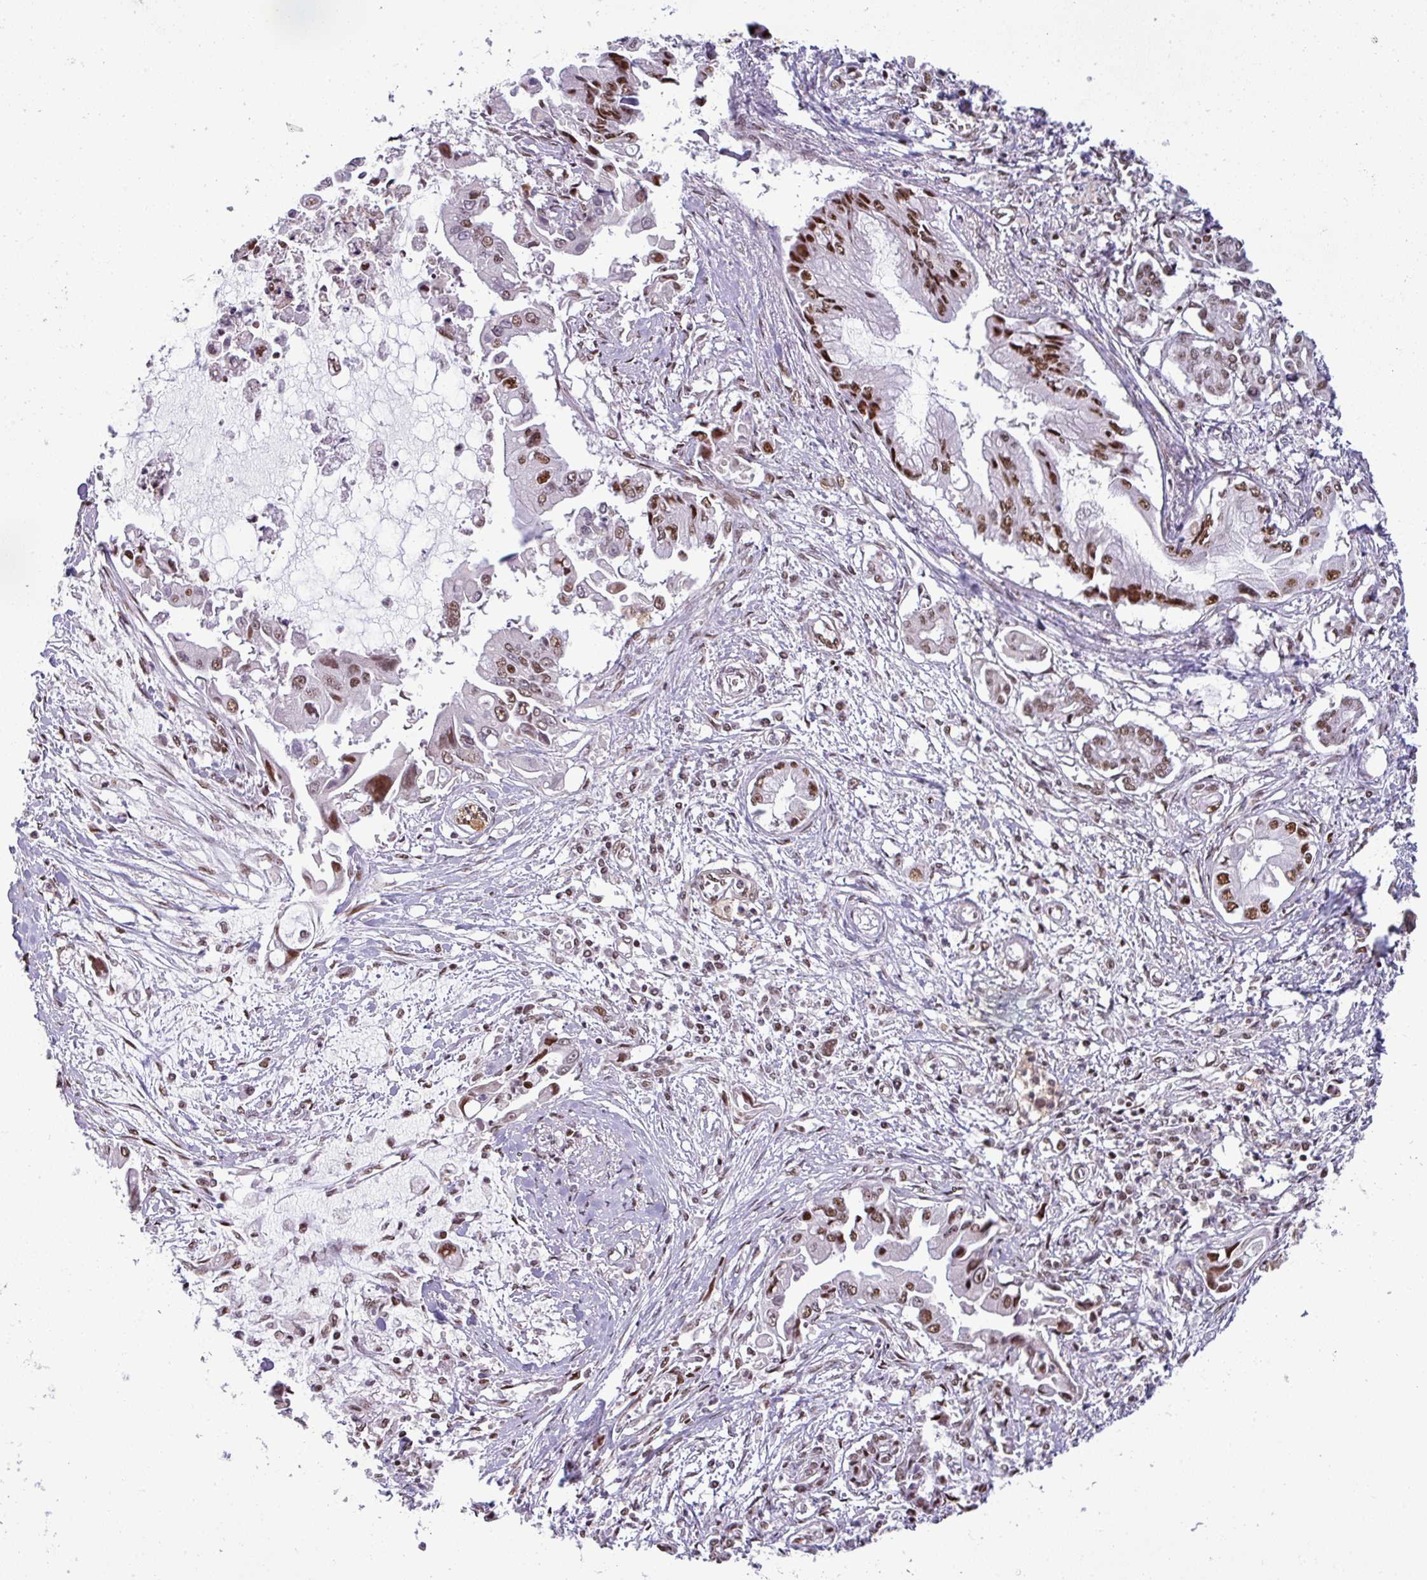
{"staining": {"intensity": "strong", "quantity": ">75%", "location": "nuclear"}, "tissue": "pancreatic cancer", "cell_type": "Tumor cells", "image_type": "cancer", "snomed": [{"axis": "morphology", "description": "Adenocarcinoma, NOS"}, {"axis": "topography", "description": "Pancreas"}], "caption": "Pancreatic cancer (adenocarcinoma) stained with IHC shows strong nuclear positivity in approximately >75% of tumor cells.", "gene": "PTPN20", "patient": {"sex": "male", "age": 84}}